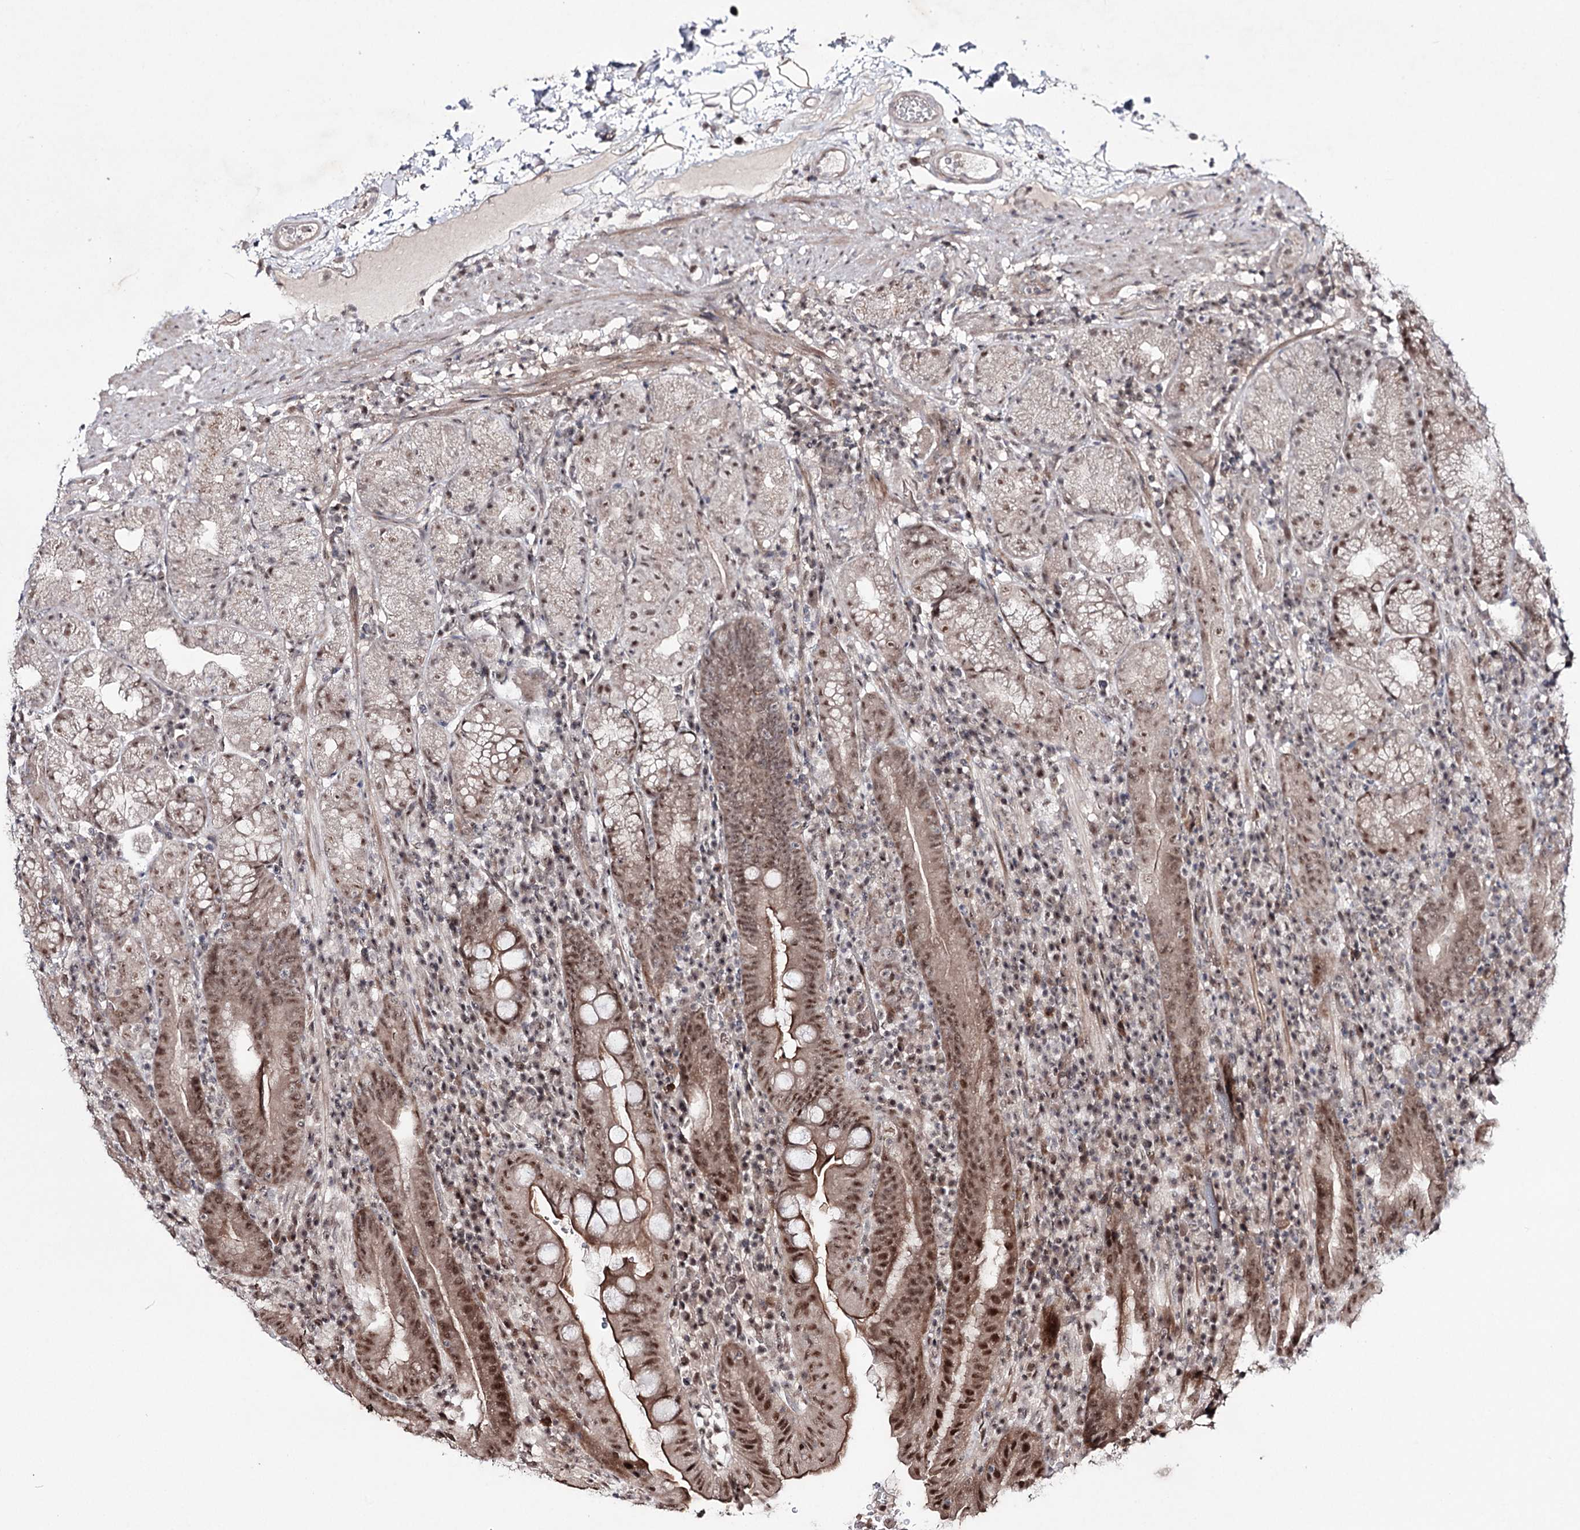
{"staining": {"intensity": "moderate", "quantity": "25%-75%", "location": "cytoplasmic/membranous,nuclear"}, "tissue": "stomach", "cell_type": "Glandular cells", "image_type": "normal", "snomed": [{"axis": "morphology", "description": "Normal tissue, NOS"}, {"axis": "morphology", "description": "Inflammation, NOS"}, {"axis": "topography", "description": "Stomach"}], "caption": "Immunohistochemical staining of normal stomach demonstrates 25%-75% levels of moderate cytoplasmic/membranous,nuclear protein positivity in approximately 25%-75% of glandular cells. Nuclei are stained in blue.", "gene": "HOXC11", "patient": {"sex": "male", "age": 79}}